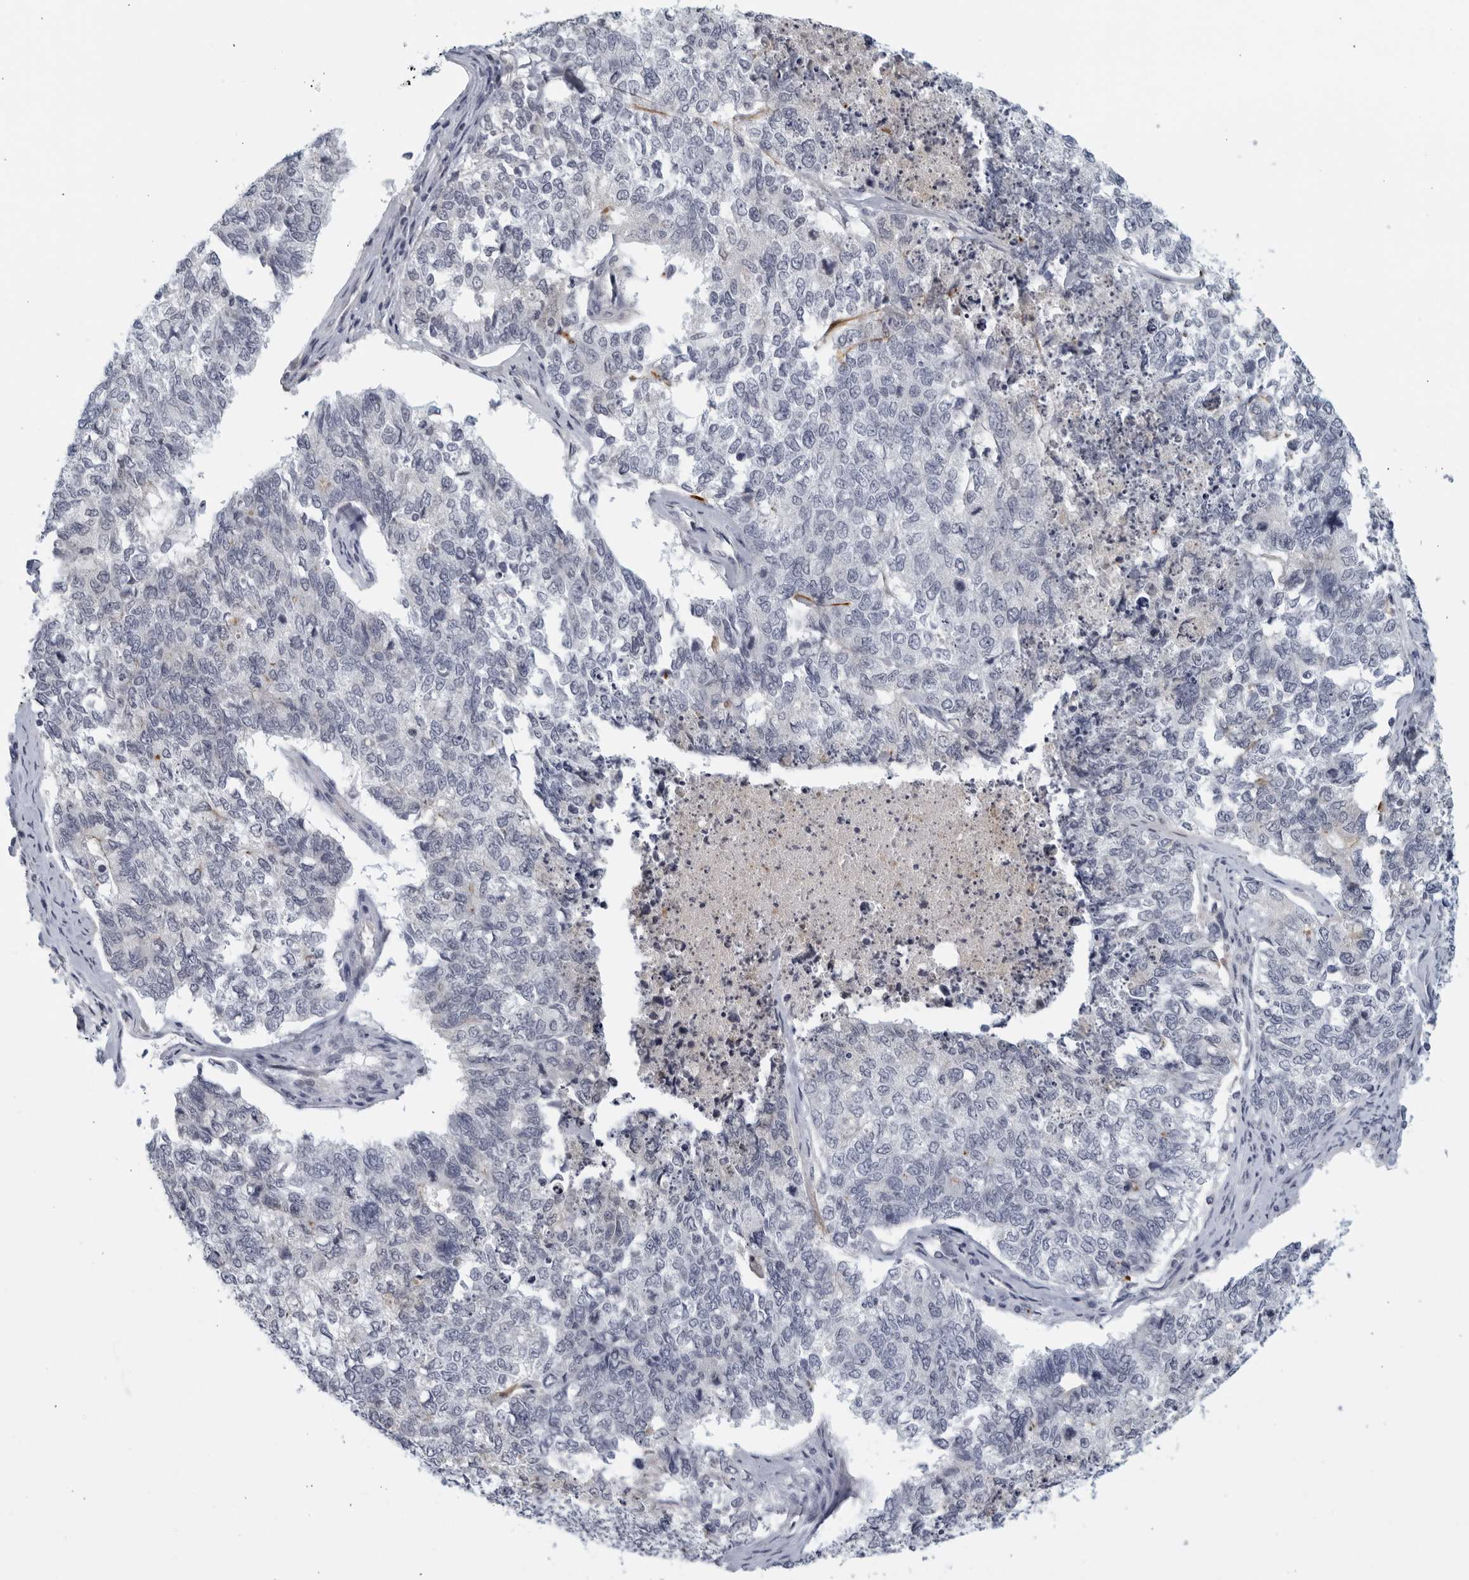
{"staining": {"intensity": "negative", "quantity": "none", "location": "none"}, "tissue": "cervical cancer", "cell_type": "Tumor cells", "image_type": "cancer", "snomed": [{"axis": "morphology", "description": "Squamous cell carcinoma, NOS"}, {"axis": "topography", "description": "Cervix"}], "caption": "DAB immunohistochemical staining of human squamous cell carcinoma (cervical) exhibits no significant staining in tumor cells.", "gene": "MATN1", "patient": {"sex": "female", "age": 63}}